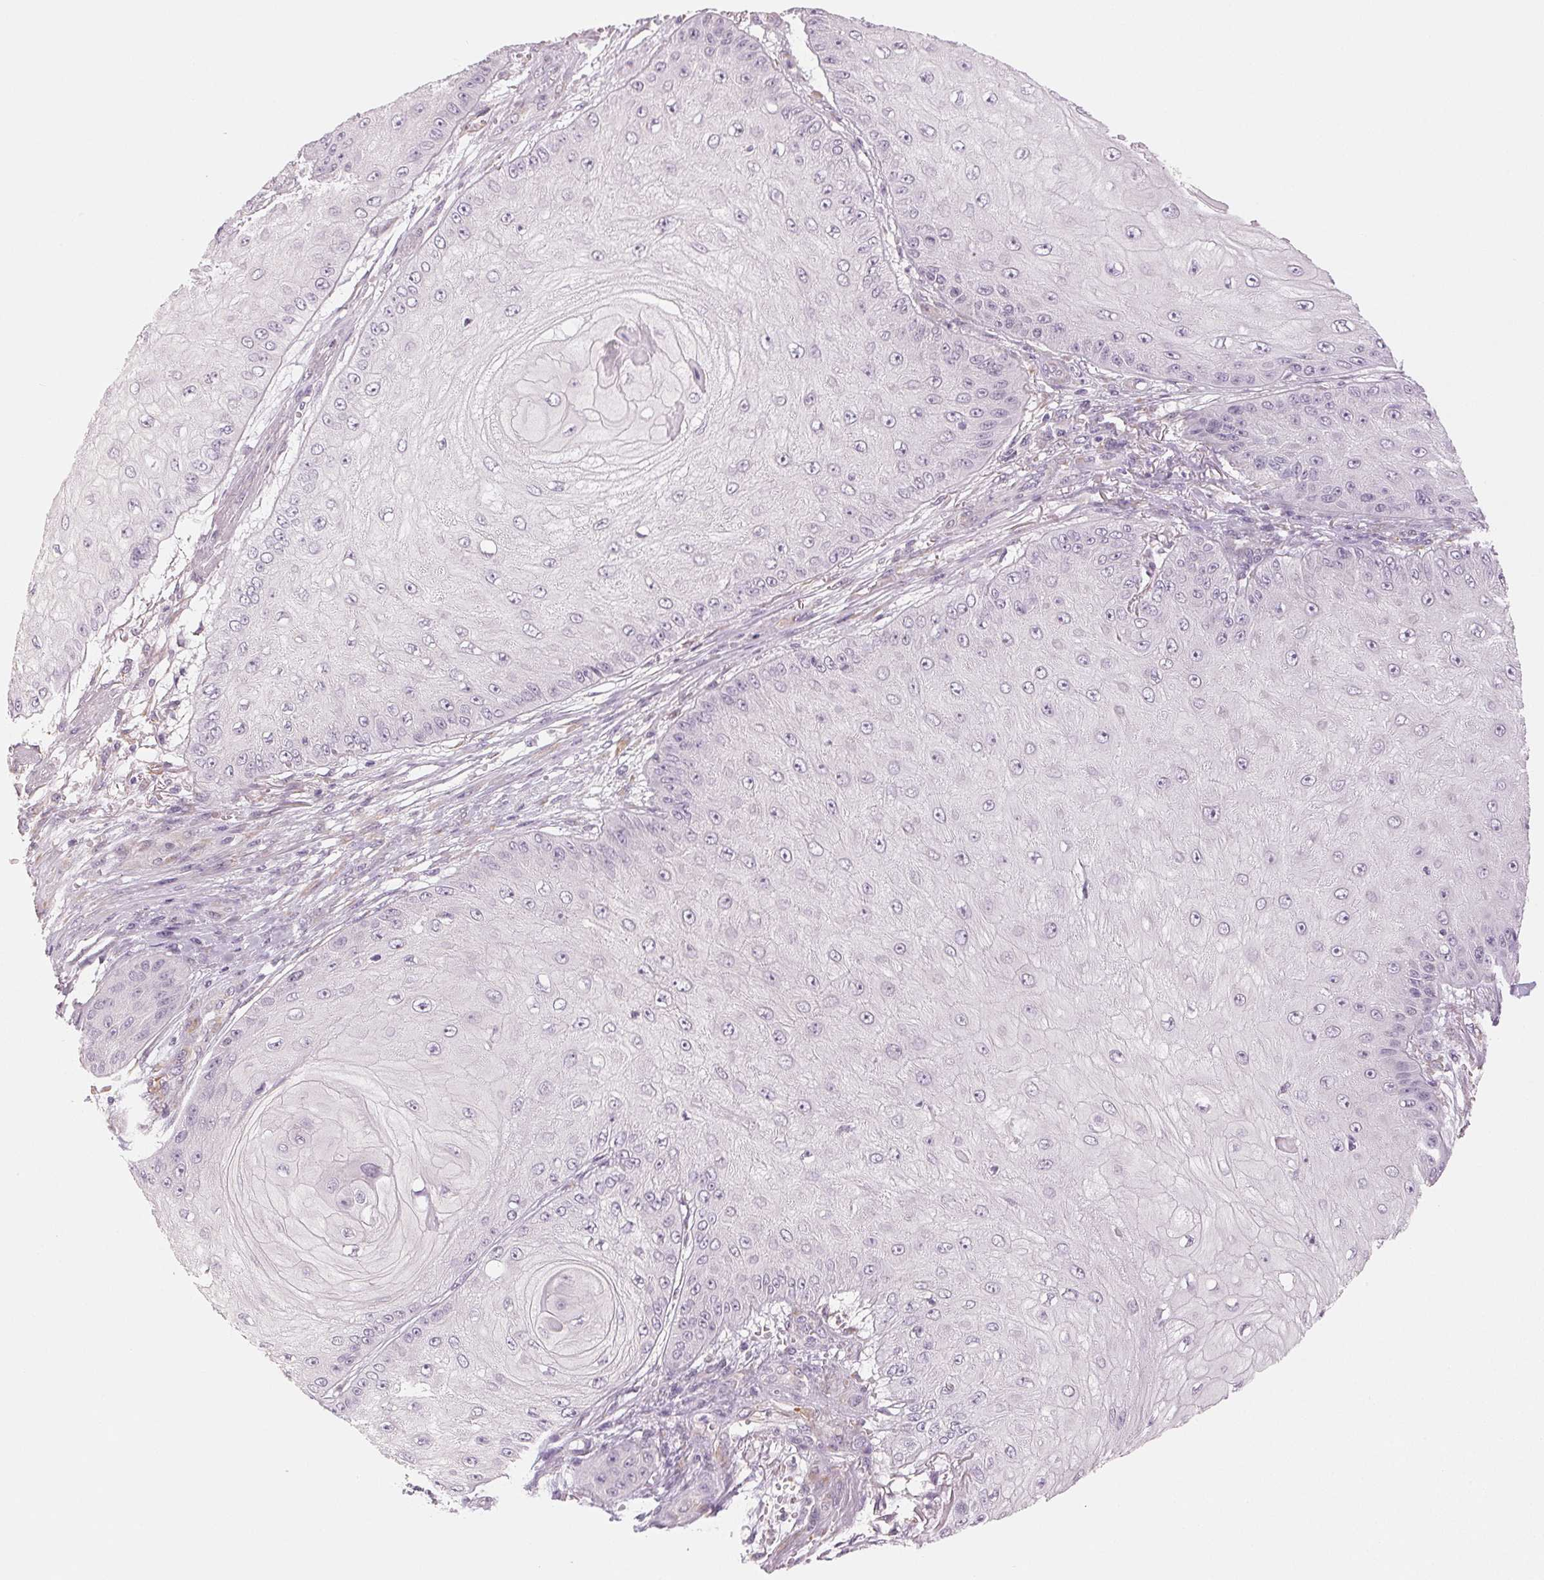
{"staining": {"intensity": "negative", "quantity": "none", "location": "none"}, "tissue": "skin cancer", "cell_type": "Tumor cells", "image_type": "cancer", "snomed": [{"axis": "morphology", "description": "Squamous cell carcinoma, NOS"}, {"axis": "topography", "description": "Skin"}], "caption": "IHC photomicrograph of human skin cancer (squamous cell carcinoma) stained for a protein (brown), which displays no staining in tumor cells. Brightfield microscopy of IHC stained with DAB (brown) and hematoxylin (blue), captured at high magnification.", "gene": "MAP1LC3A", "patient": {"sex": "male", "age": 70}}